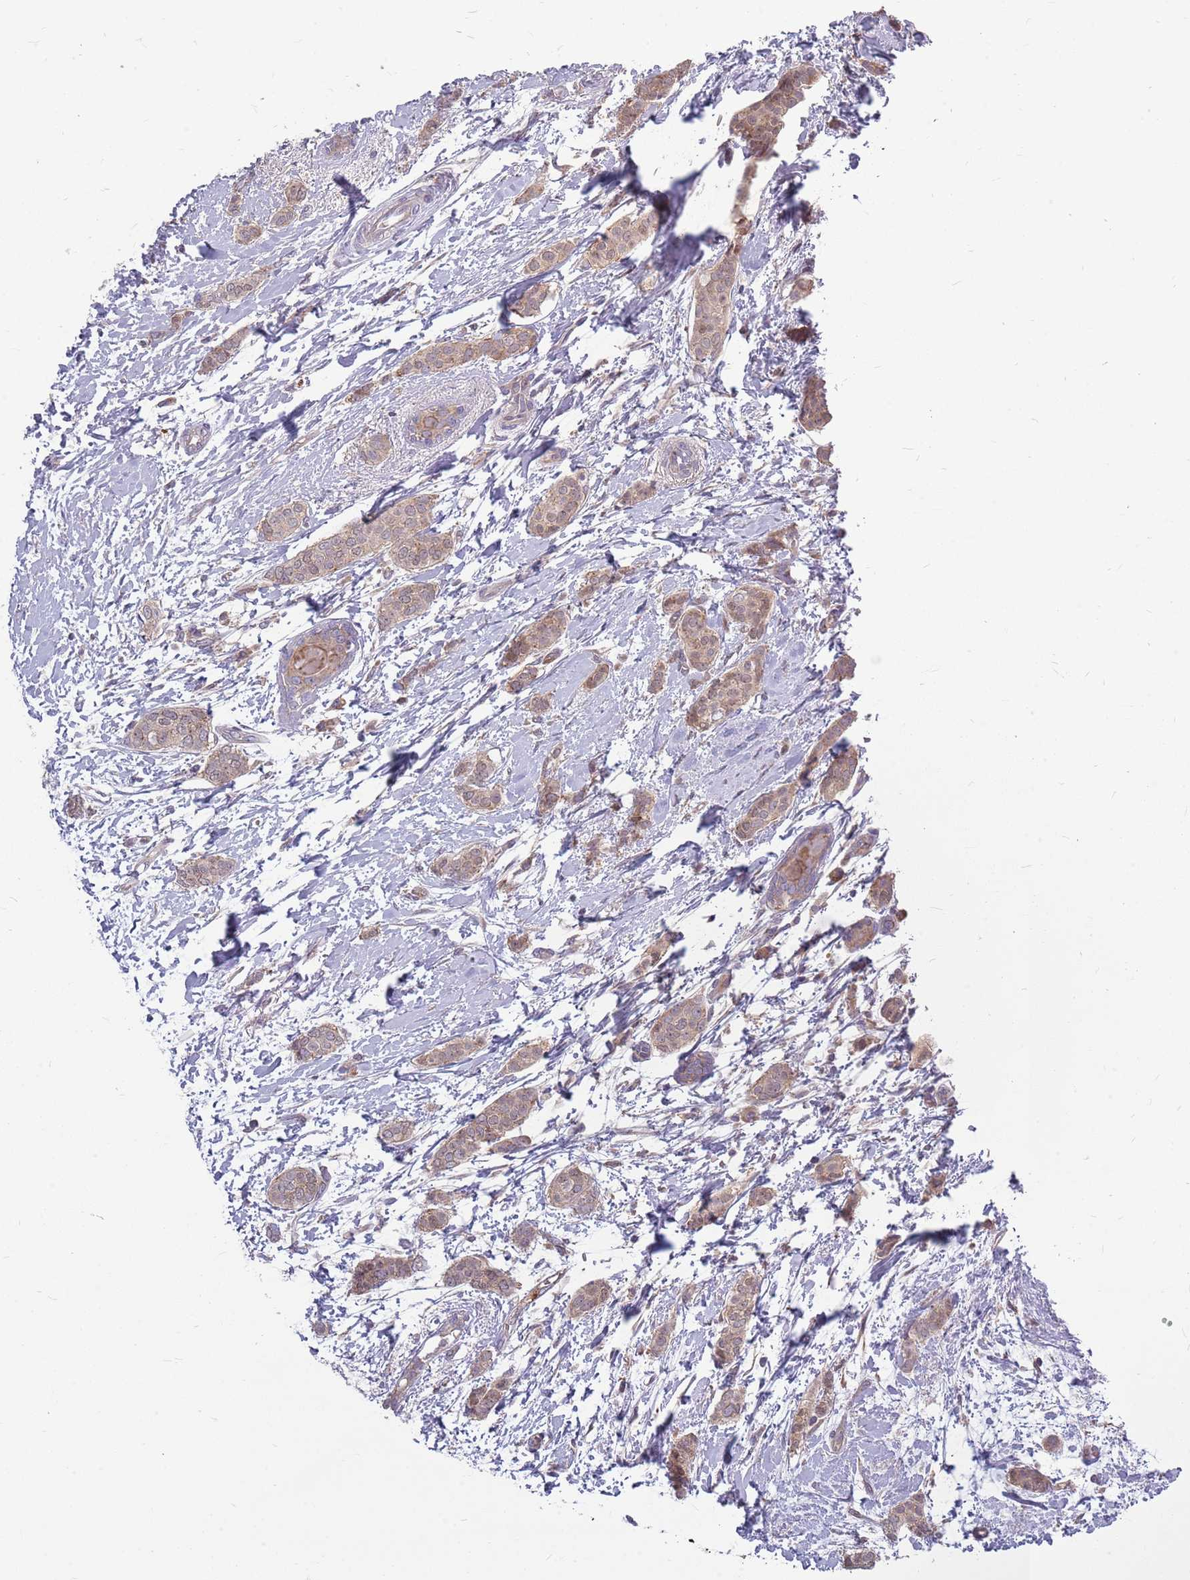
{"staining": {"intensity": "moderate", "quantity": ">75%", "location": "cytoplasmic/membranous,nuclear"}, "tissue": "breast cancer", "cell_type": "Tumor cells", "image_type": "cancer", "snomed": [{"axis": "morphology", "description": "Duct carcinoma"}, {"axis": "topography", "description": "Breast"}], "caption": "Protein expression analysis of breast cancer (intraductal carcinoma) displays moderate cytoplasmic/membranous and nuclear expression in approximately >75% of tumor cells.", "gene": "PPP1R27", "patient": {"sex": "female", "age": 72}}